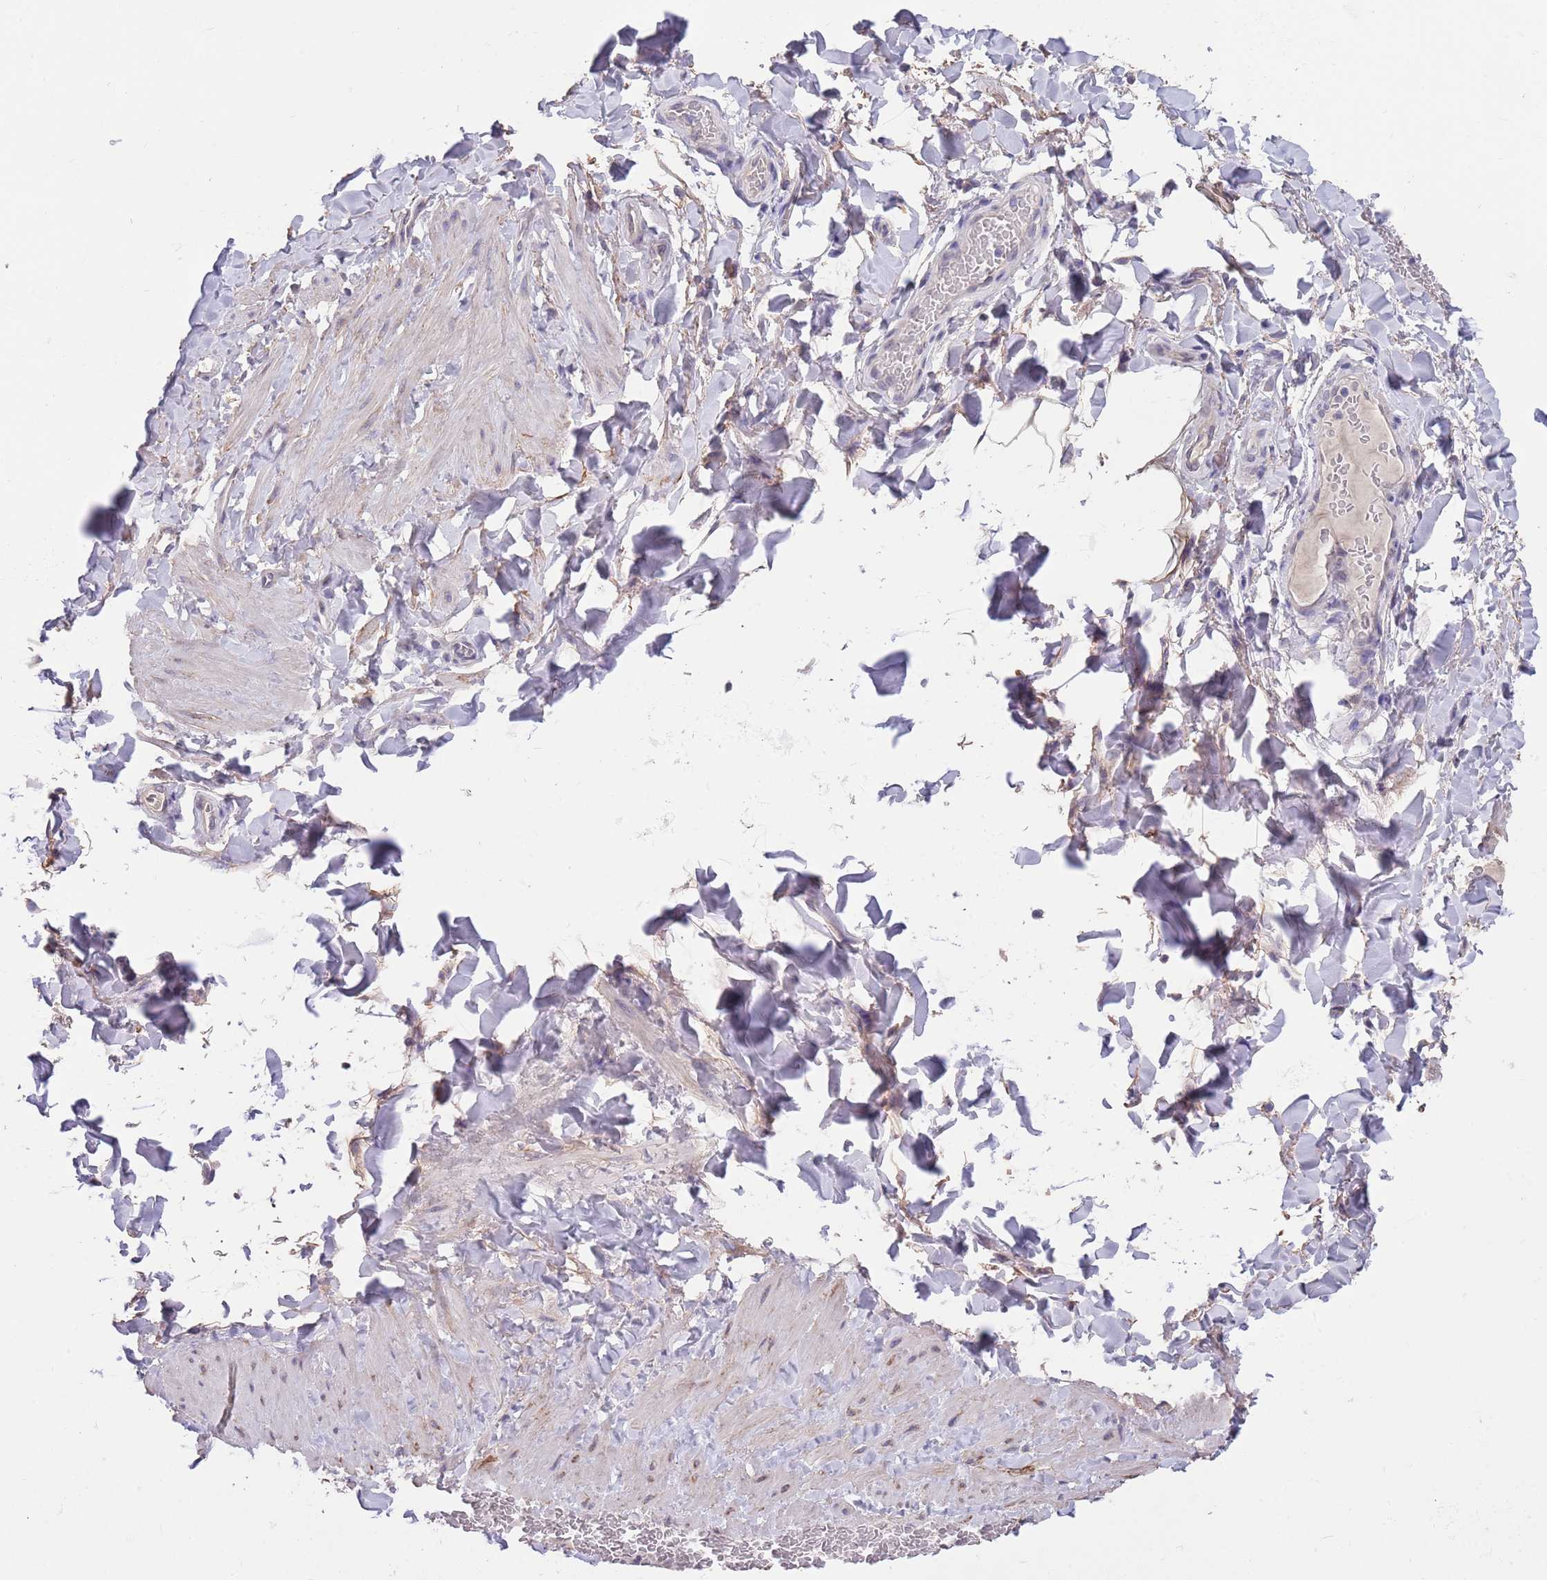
{"staining": {"intensity": "negative", "quantity": "none", "location": "none"}, "tissue": "adipose tissue", "cell_type": "Adipocytes", "image_type": "normal", "snomed": [{"axis": "morphology", "description": "Normal tissue, NOS"}, {"axis": "topography", "description": "Soft tissue"}, {"axis": "topography", "description": "Vascular tissue"}], "caption": "The image shows no staining of adipocytes in benign adipose tissue.", "gene": "RNF169", "patient": {"sex": "male", "age": 54}}